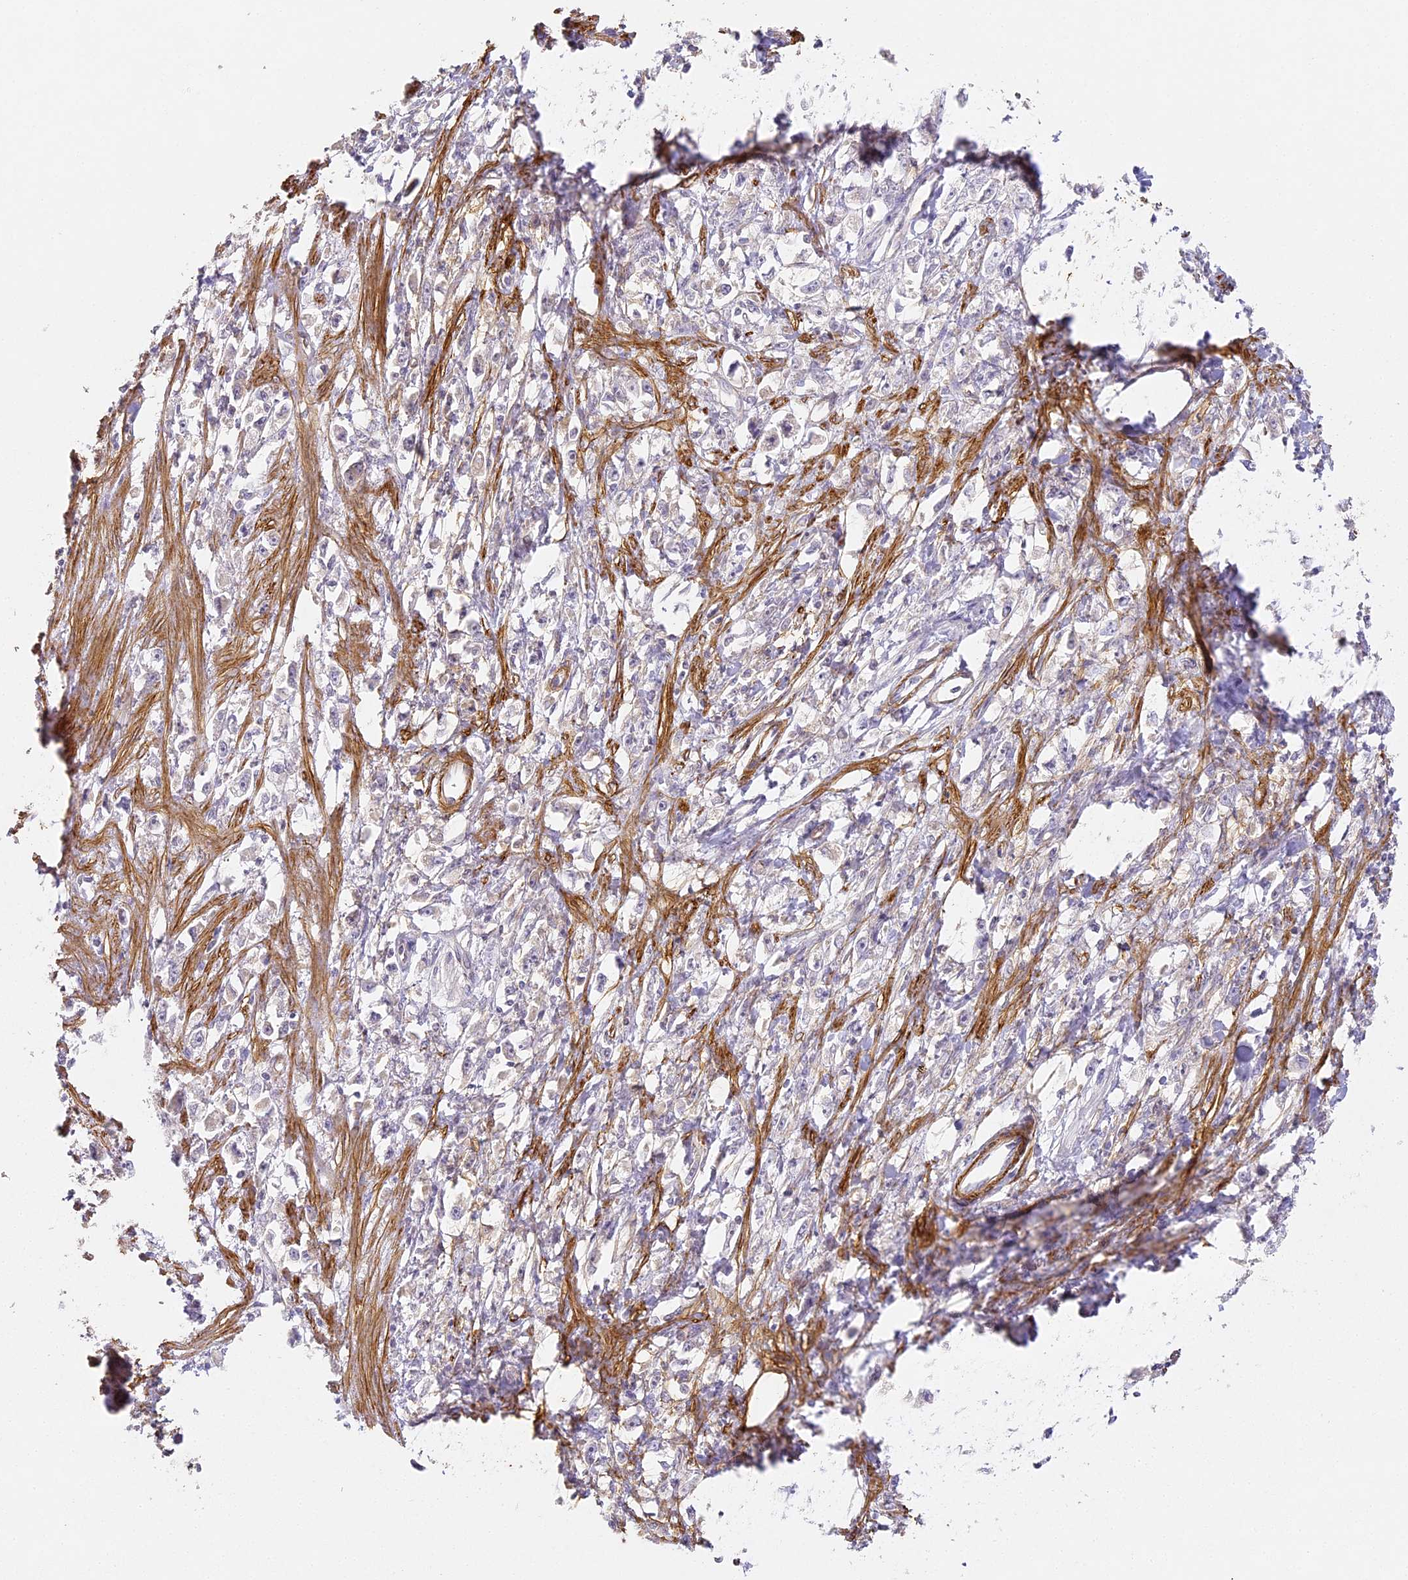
{"staining": {"intensity": "negative", "quantity": "none", "location": "none"}, "tissue": "stomach cancer", "cell_type": "Tumor cells", "image_type": "cancer", "snomed": [{"axis": "morphology", "description": "Adenocarcinoma, NOS"}, {"axis": "topography", "description": "Stomach"}], "caption": "IHC micrograph of human stomach adenocarcinoma stained for a protein (brown), which displays no positivity in tumor cells. (DAB immunohistochemistry visualized using brightfield microscopy, high magnification).", "gene": "MED28", "patient": {"sex": "female", "age": 59}}